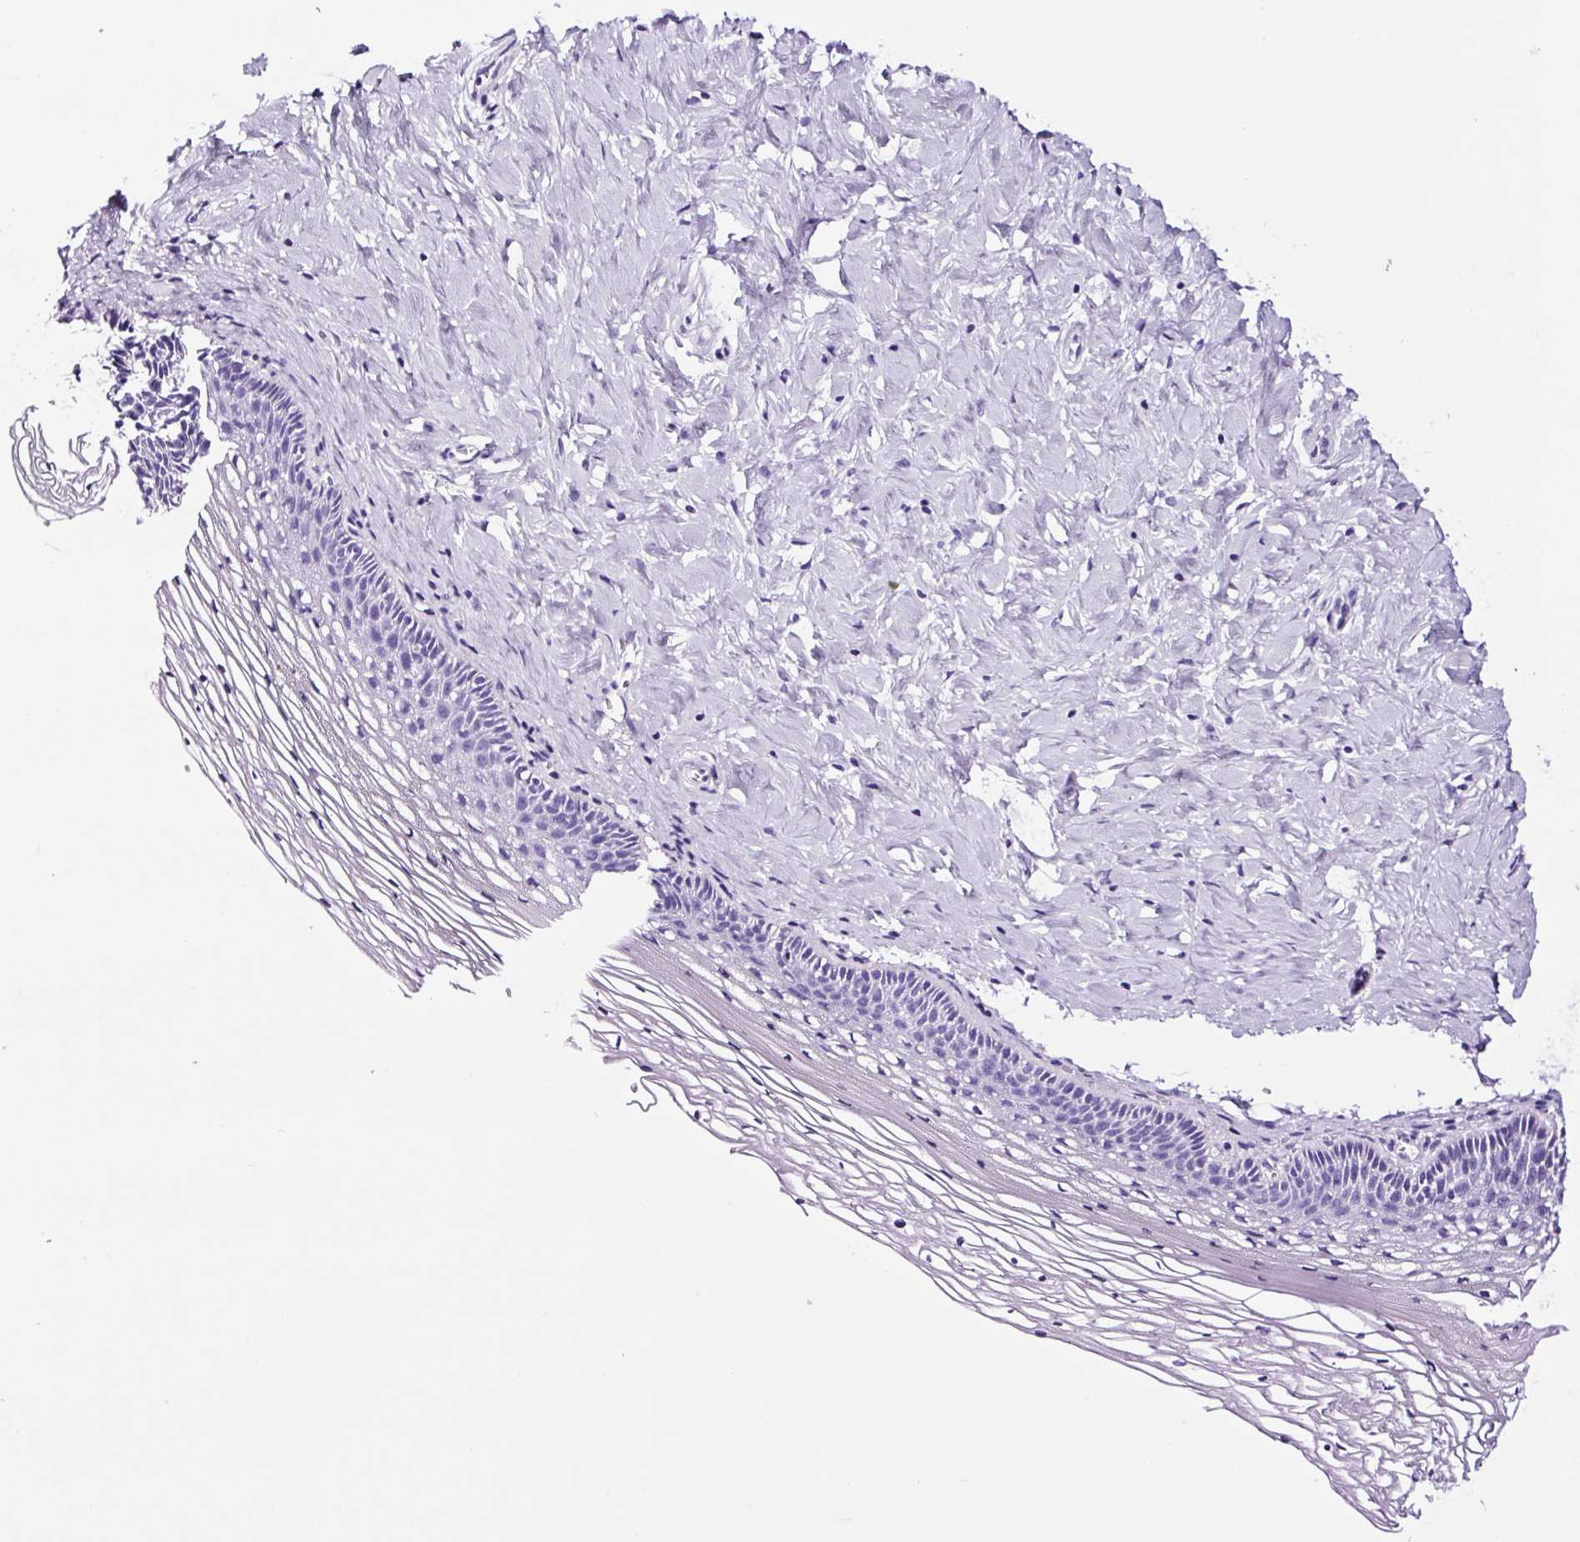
{"staining": {"intensity": "negative", "quantity": "none", "location": "none"}, "tissue": "cervix", "cell_type": "Glandular cells", "image_type": "normal", "snomed": [{"axis": "morphology", "description": "Normal tissue, NOS"}, {"axis": "topography", "description": "Cervix"}], "caption": "IHC micrograph of benign cervix: cervix stained with DAB (3,3'-diaminobenzidine) exhibits no significant protein staining in glandular cells.", "gene": "FBXL7", "patient": {"sex": "female", "age": 36}}